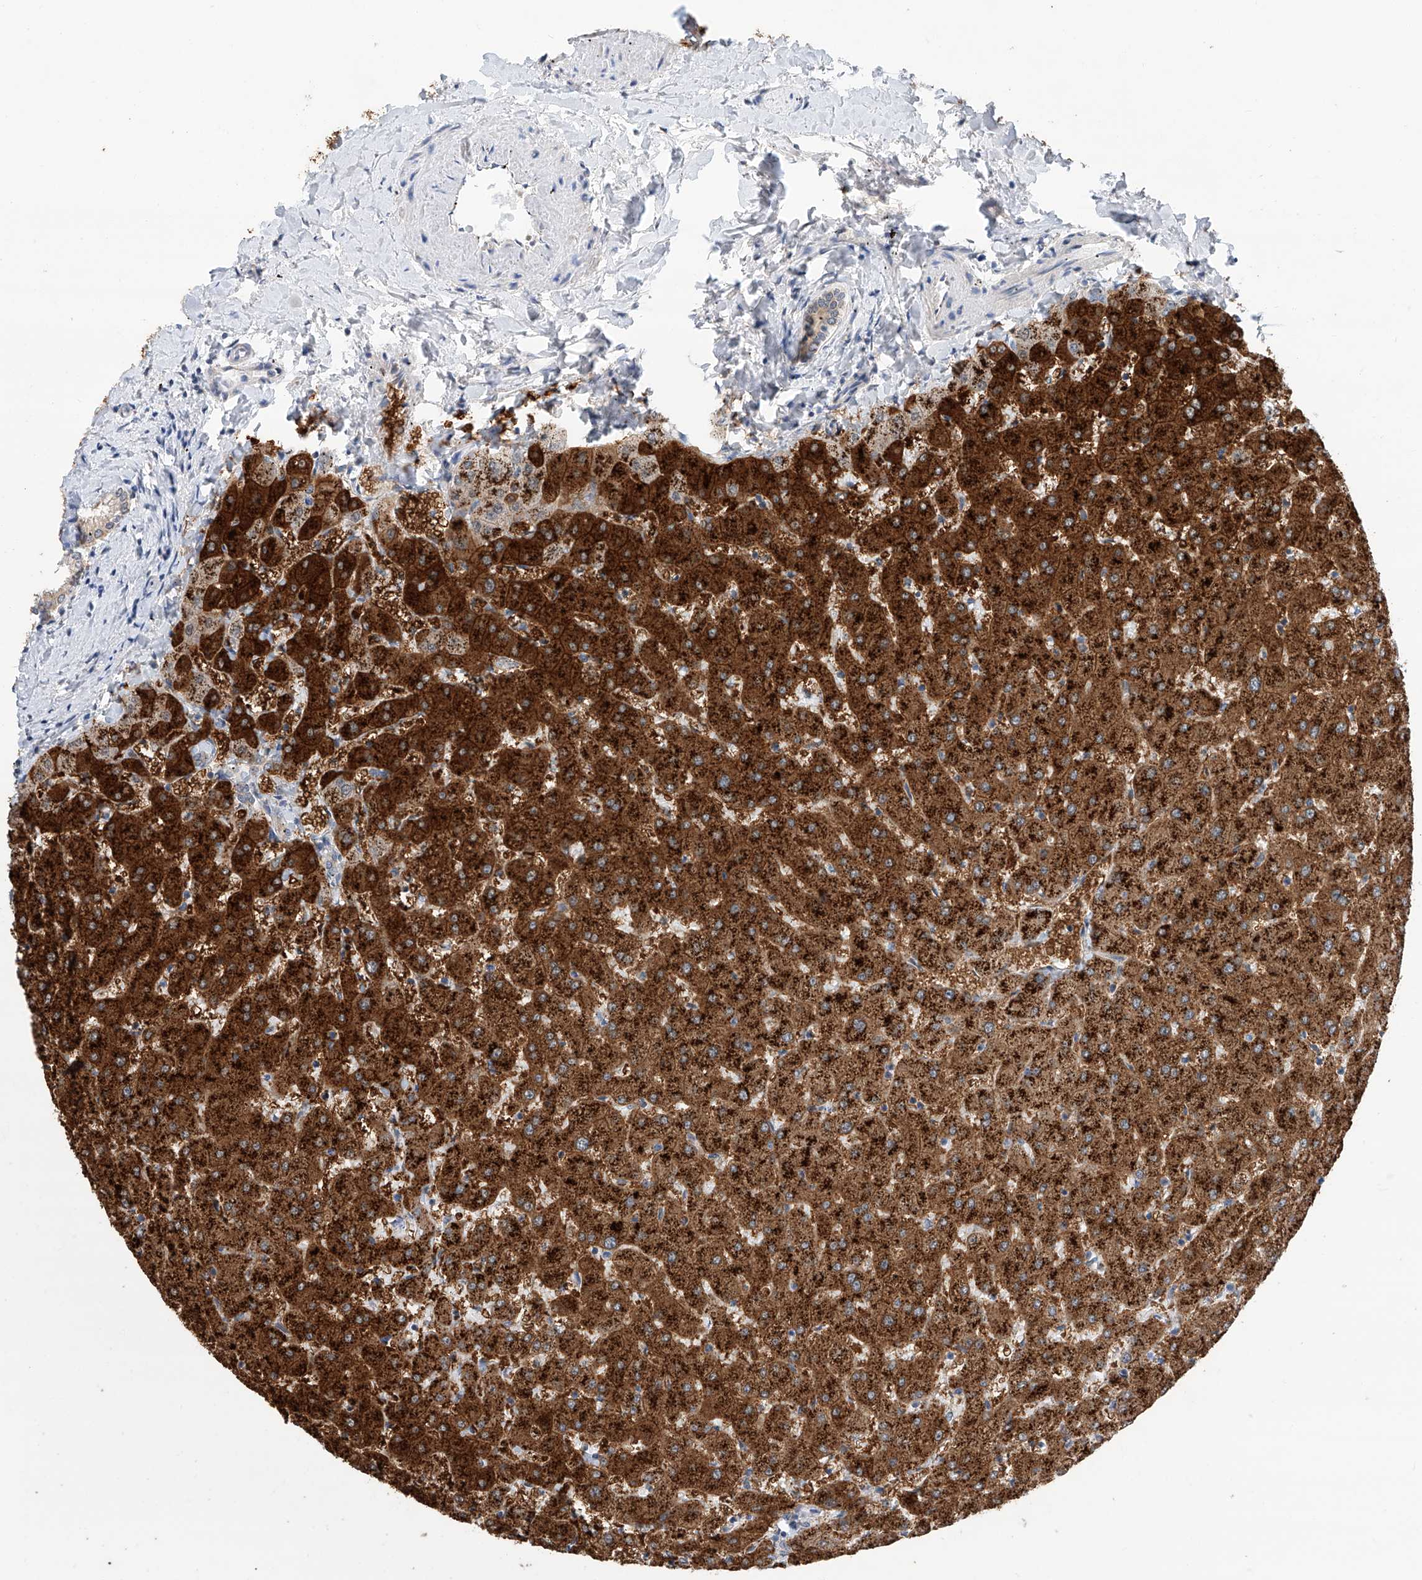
{"staining": {"intensity": "weak", "quantity": "25%-75%", "location": "cytoplasmic/membranous"}, "tissue": "liver", "cell_type": "Cholangiocytes", "image_type": "normal", "snomed": [{"axis": "morphology", "description": "Normal tissue, NOS"}, {"axis": "topography", "description": "Liver"}], "caption": "Protein expression analysis of normal liver shows weak cytoplasmic/membranous staining in approximately 25%-75% of cholangiocytes. Using DAB (brown) and hematoxylin (blue) stains, captured at high magnification using brightfield microscopy.", "gene": "SLC22A7", "patient": {"sex": "female", "age": 63}}